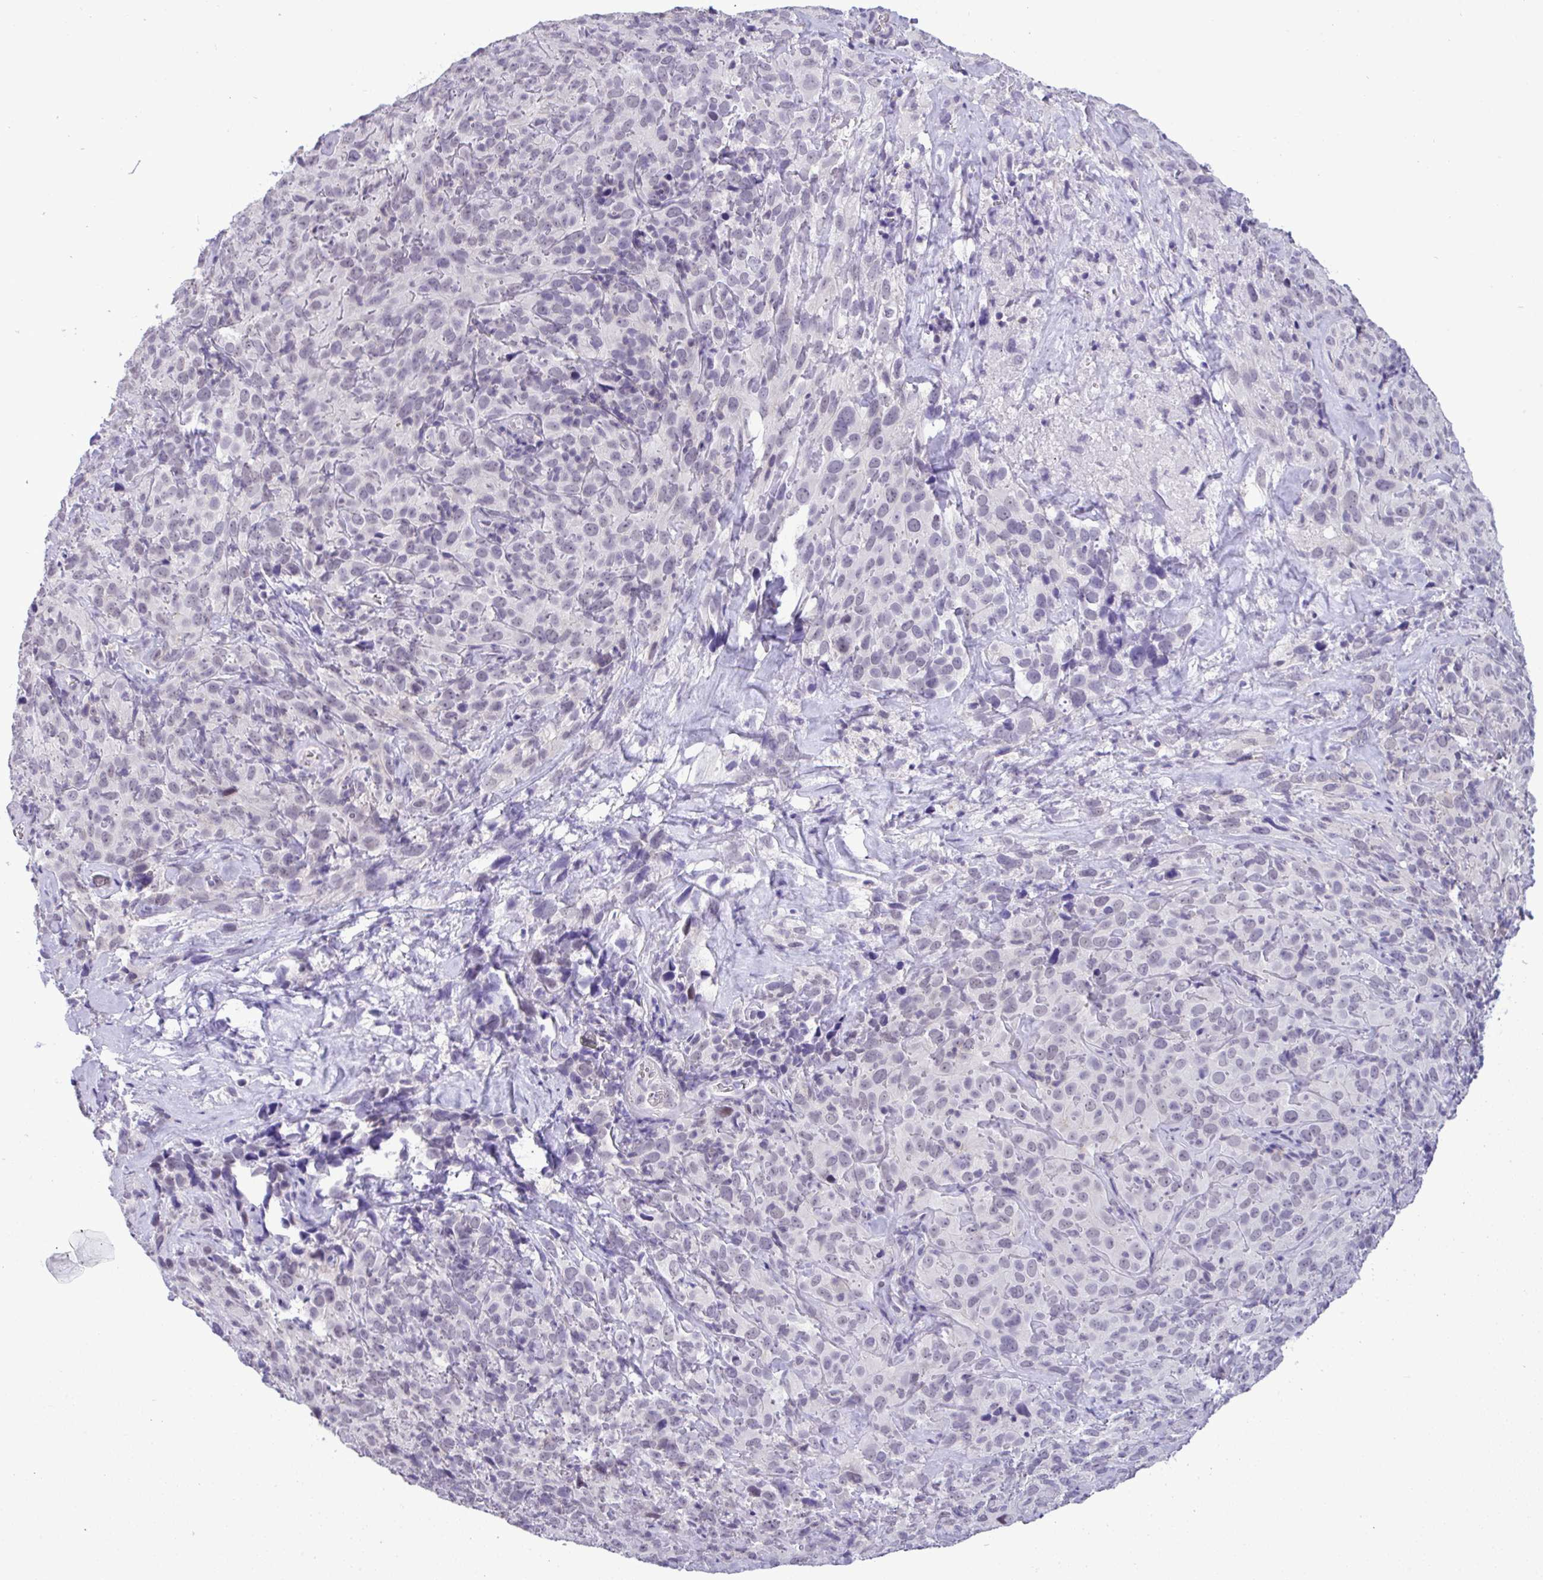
{"staining": {"intensity": "negative", "quantity": "none", "location": "none"}, "tissue": "cervical cancer", "cell_type": "Tumor cells", "image_type": "cancer", "snomed": [{"axis": "morphology", "description": "Squamous cell carcinoma, NOS"}, {"axis": "topography", "description": "Cervix"}], "caption": "Immunohistochemistry (IHC) of cervical squamous cell carcinoma exhibits no expression in tumor cells.", "gene": "YBX2", "patient": {"sex": "female", "age": 51}}